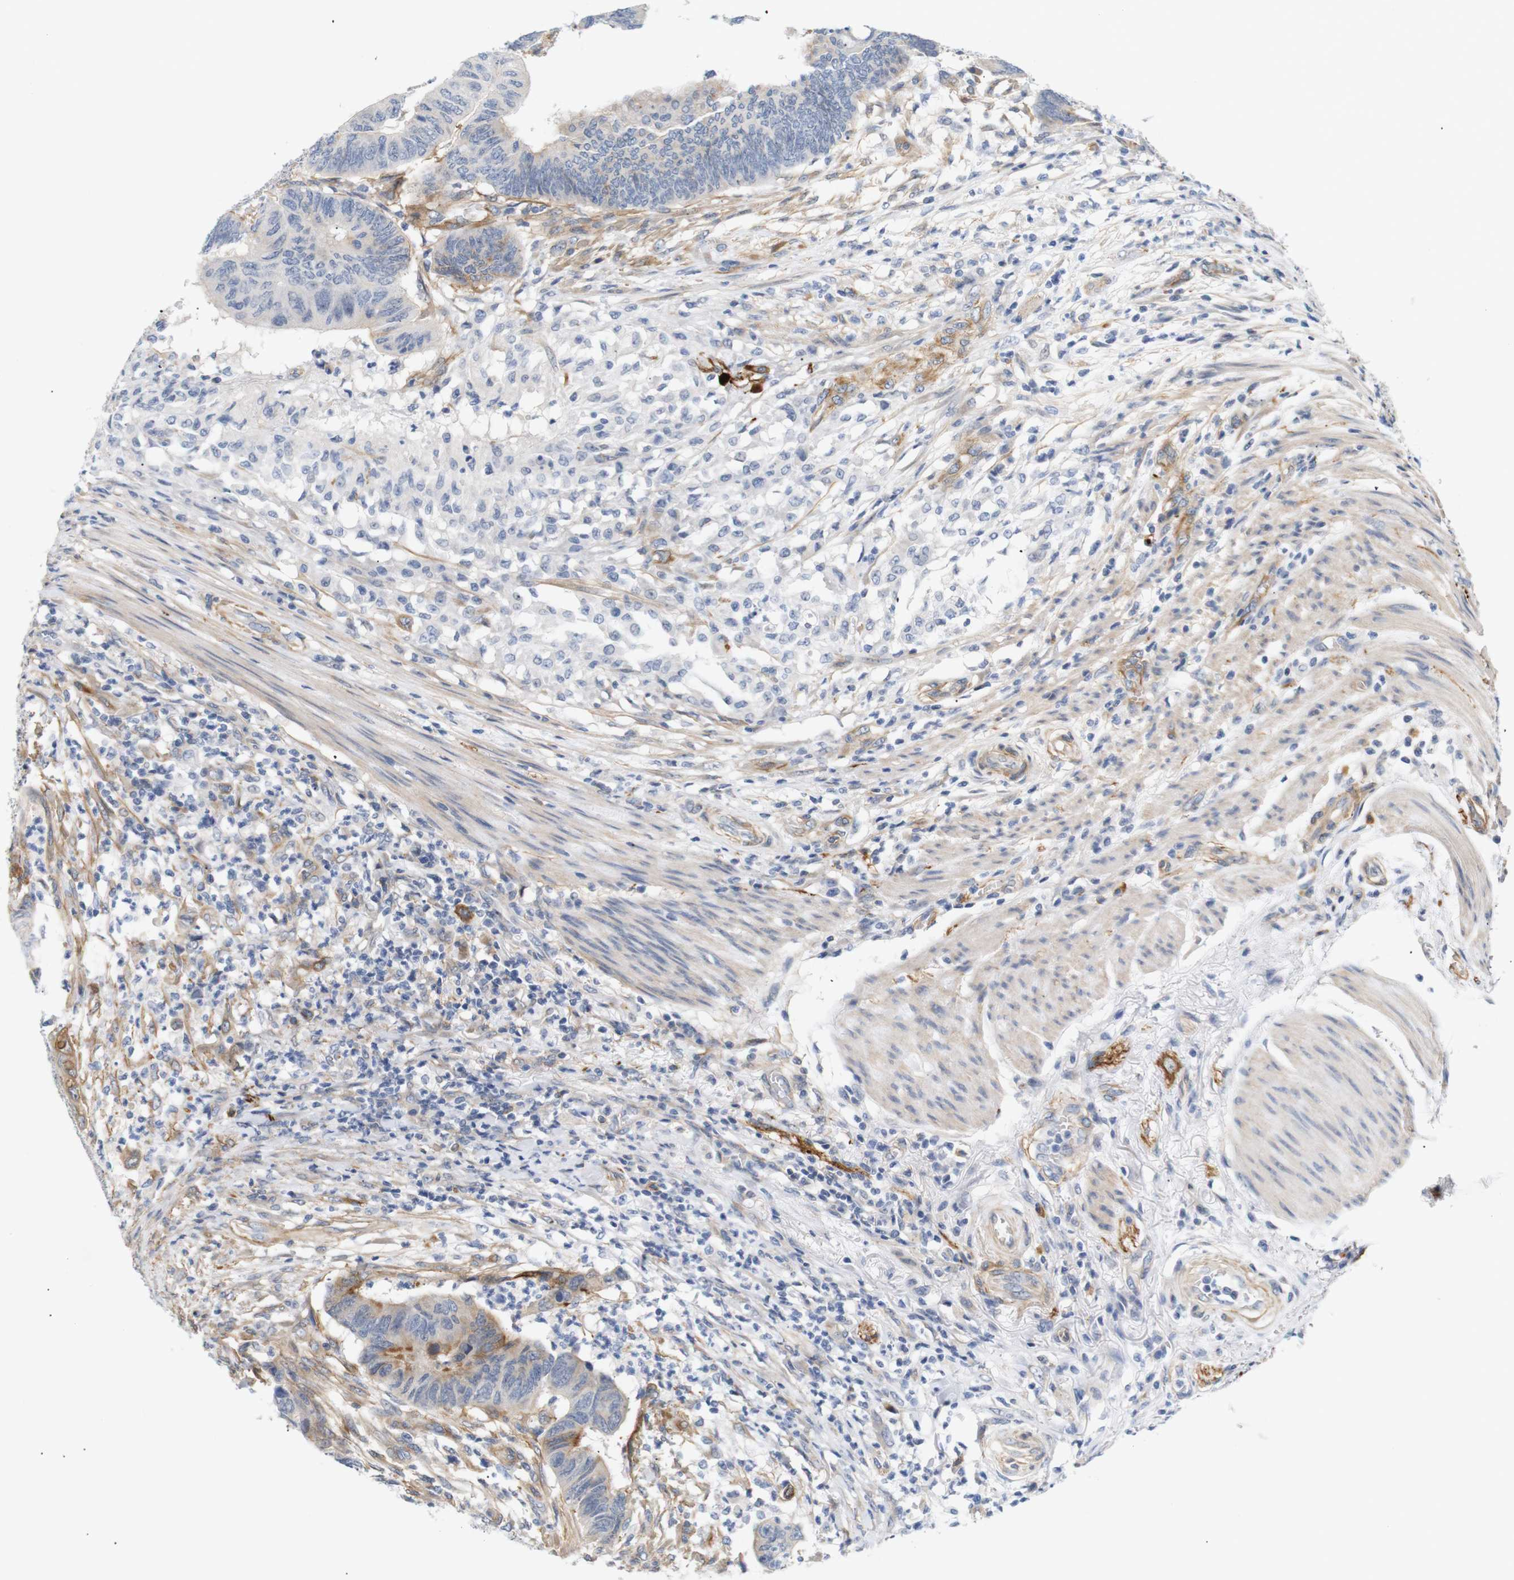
{"staining": {"intensity": "moderate", "quantity": "<25%", "location": "cytoplasmic/membranous"}, "tissue": "colorectal cancer", "cell_type": "Tumor cells", "image_type": "cancer", "snomed": [{"axis": "morphology", "description": "Normal tissue, NOS"}, {"axis": "morphology", "description": "Adenocarcinoma, NOS"}, {"axis": "topography", "description": "Rectum"}, {"axis": "topography", "description": "Peripheral nerve tissue"}], "caption": "Protein staining of colorectal cancer (adenocarcinoma) tissue displays moderate cytoplasmic/membranous positivity in about <25% of tumor cells.", "gene": "STMN3", "patient": {"sex": "male", "age": 92}}